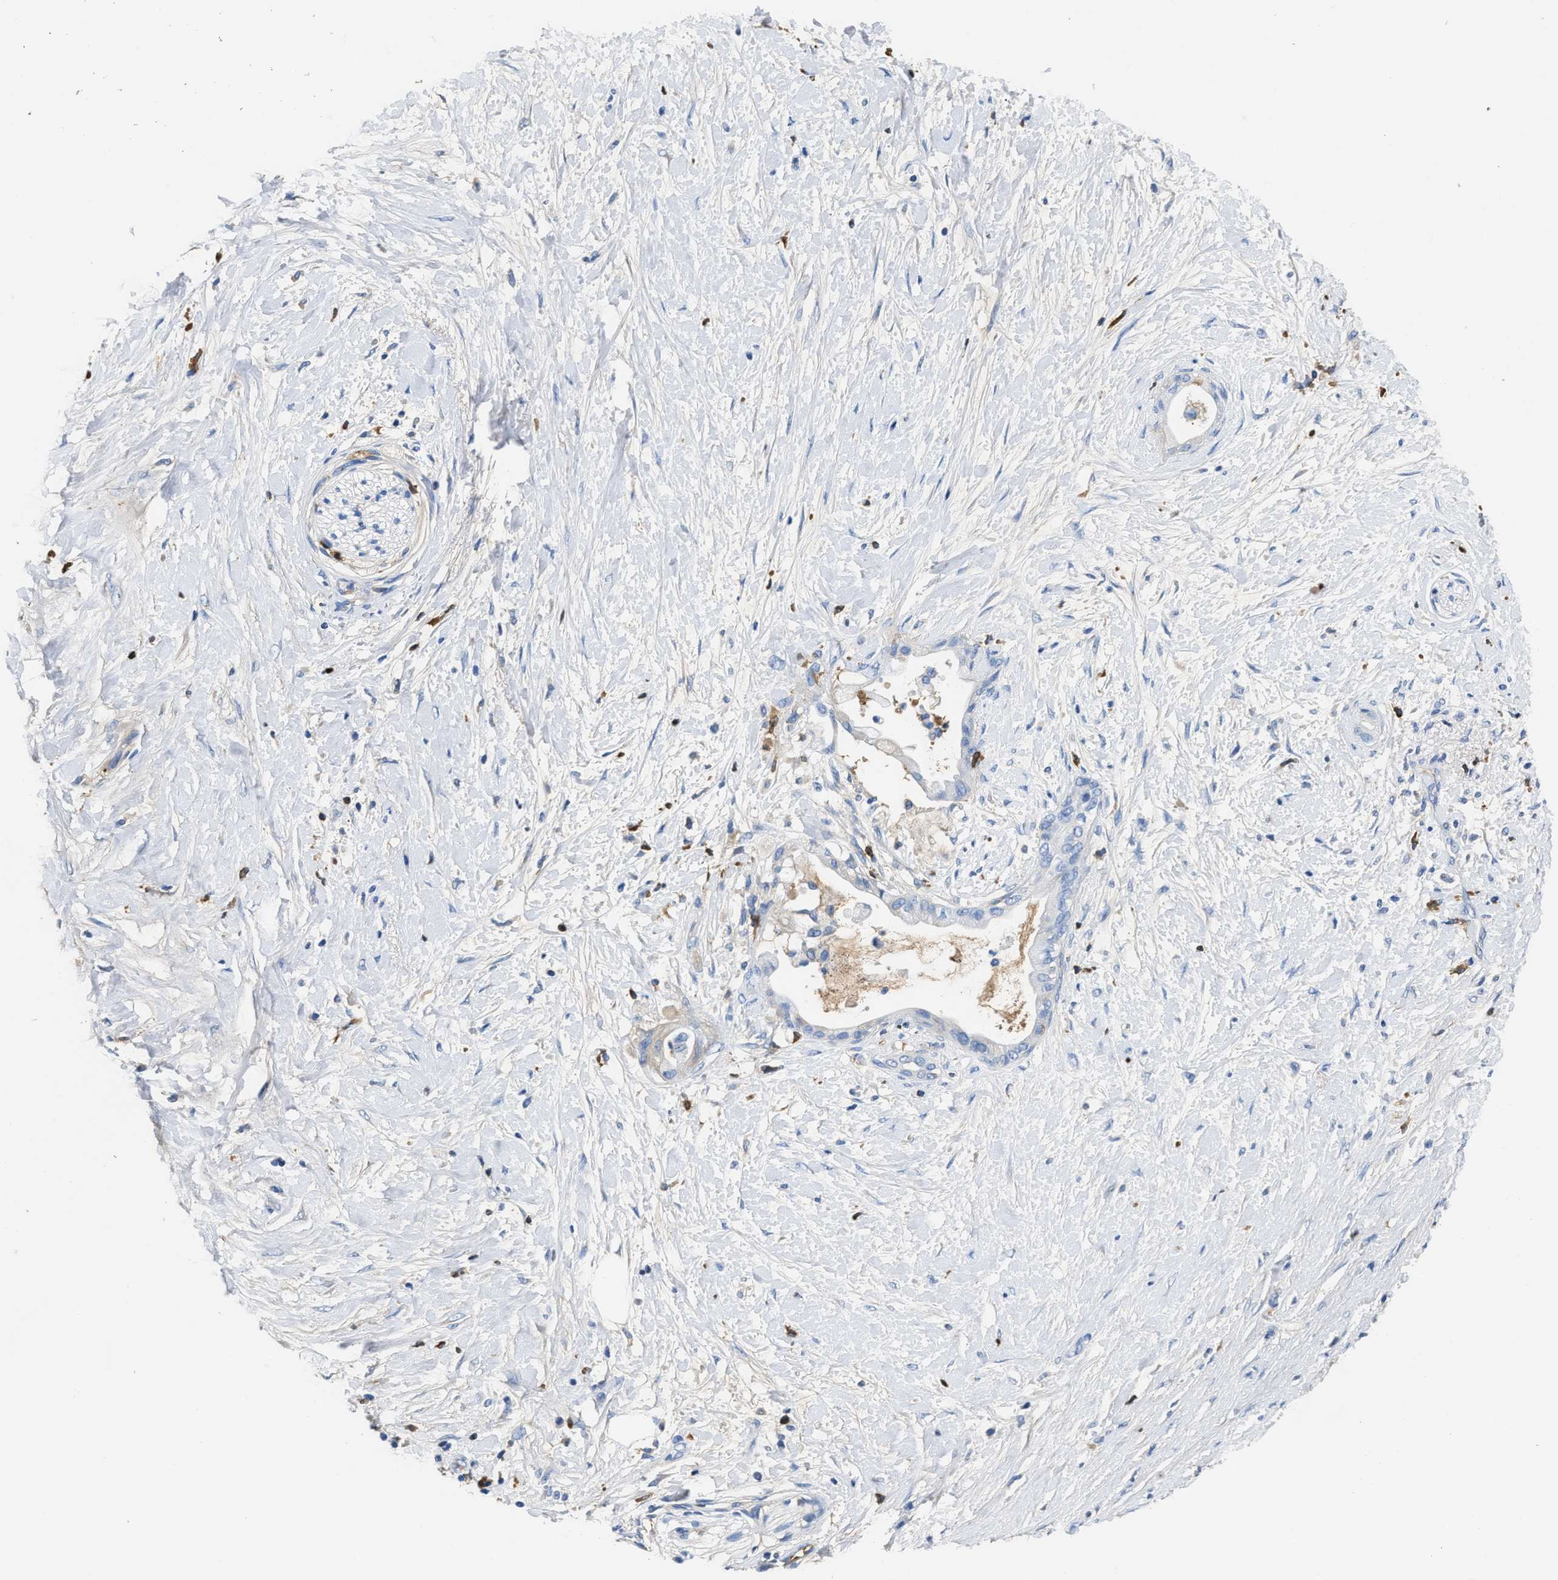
{"staining": {"intensity": "negative", "quantity": "none", "location": "none"}, "tissue": "pancreatic cancer", "cell_type": "Tumor cells", "image_type": "cancer", "snomed": [{"axis": "morphology", "description": "Adenocarcinoma, NOS"}, {"axis": "topography", "description": "Pancreas"}], "caption": "This image is of pancreatic adenocarcinoma stained with immunohistochemistry to label a protein in brown with the nuclei are counter-stained blue. There is no positivity in tumor cells.", "gene": "GC", "patient": {"sex": "female", "age": 60}}